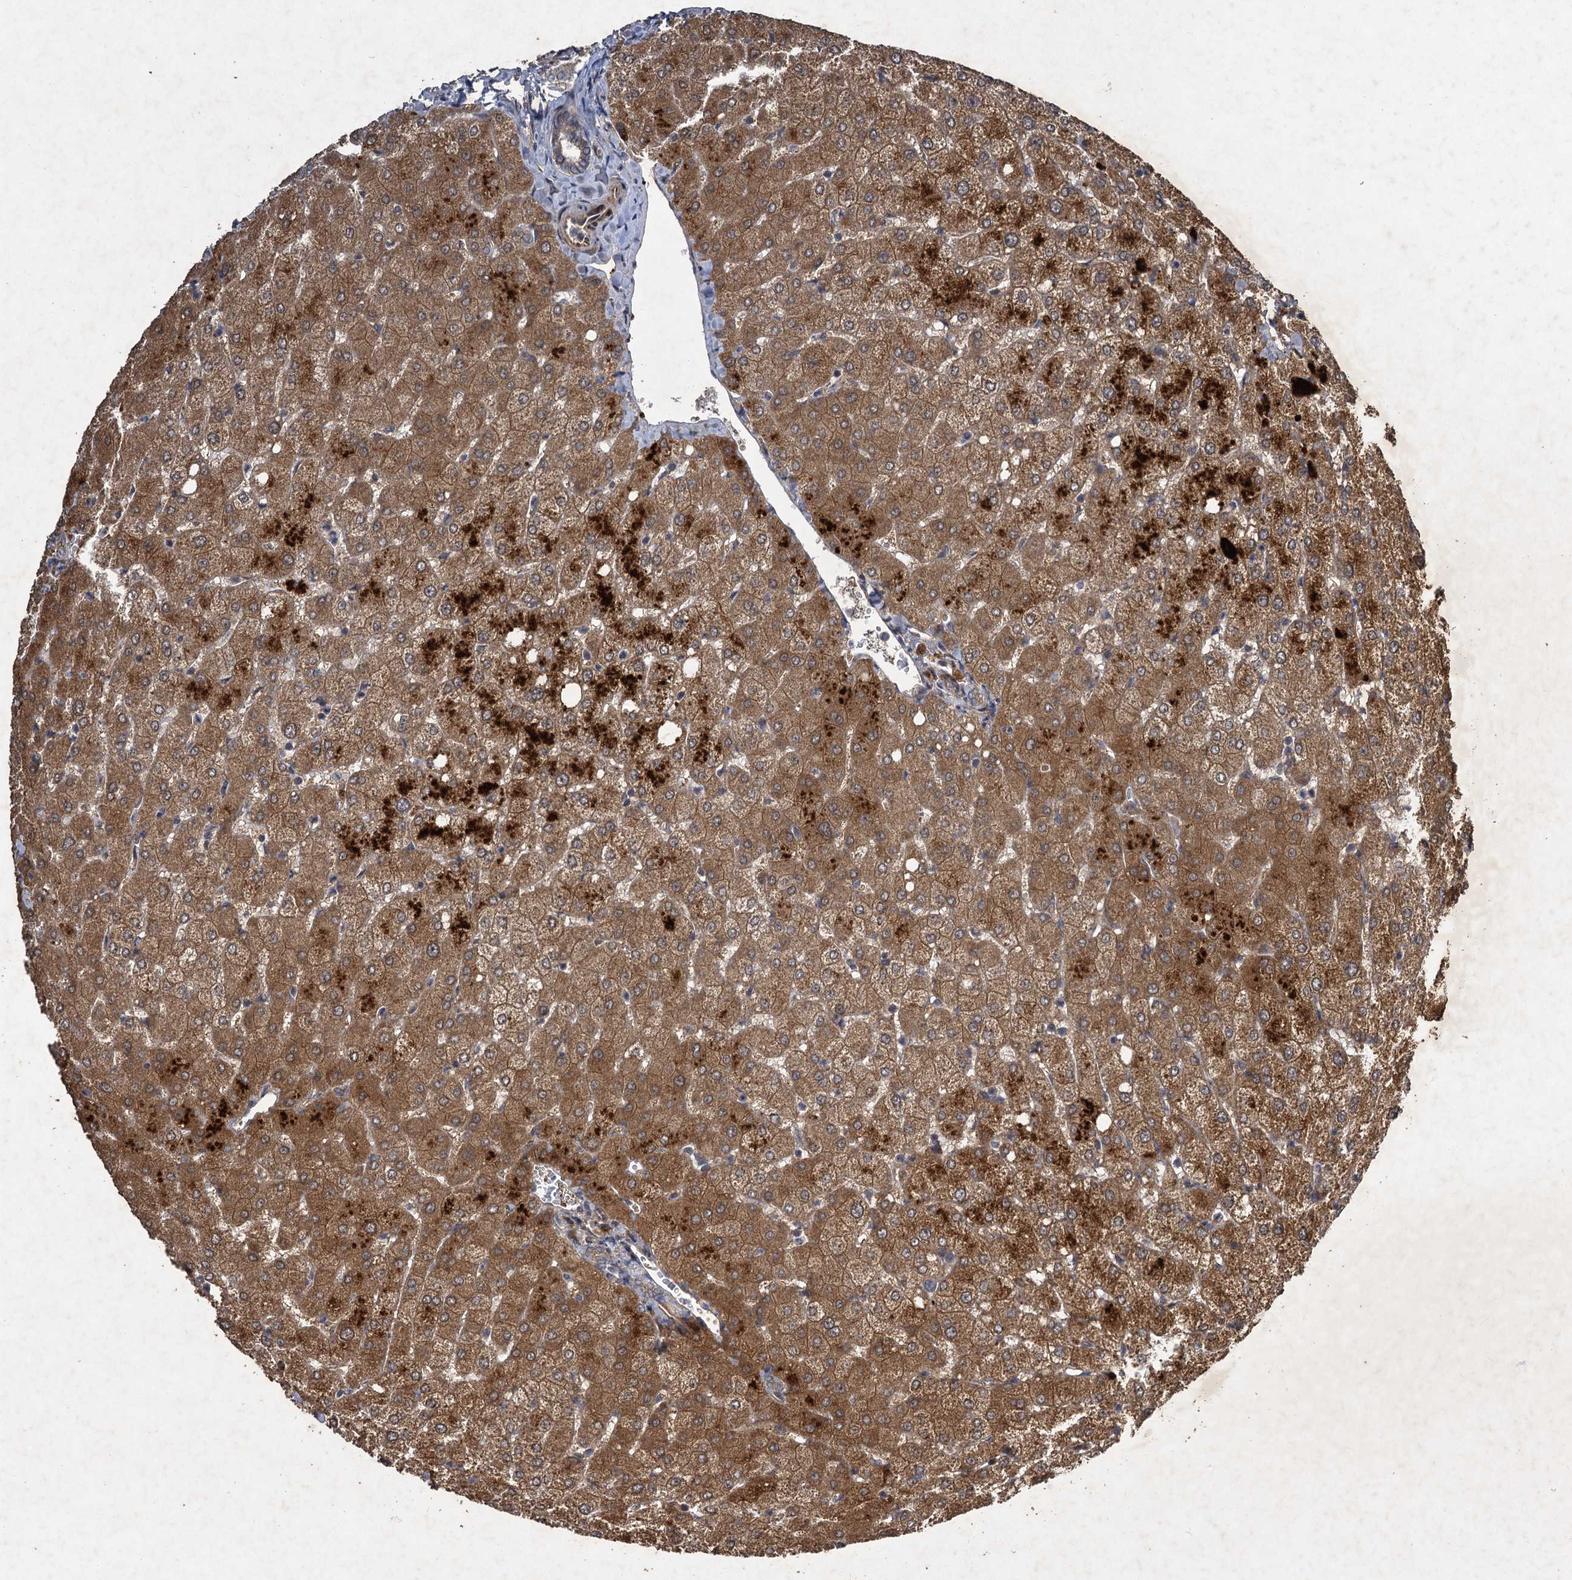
{"staining": {"intensity": "weak", "quantity": ">75%", "location": "cytoplasmic/membranous"}, "tissue": "liver", "cell_type": "Cholangiocytes", "image_type": "normal", "snomed": [{"axis": "morphology", "description": "Normal tissue, NOS"}, {"axis": "topography", "description": "Liver"}], "caption": "This photomicrograph displays immunohistochemistry staining of unremarkable liver, with low weak cytoplasmic/membranous staining in approximately >75% of cholangiocytes.", "gene": "NUDT22", "patient": {"sex": "female", "age": 54}}